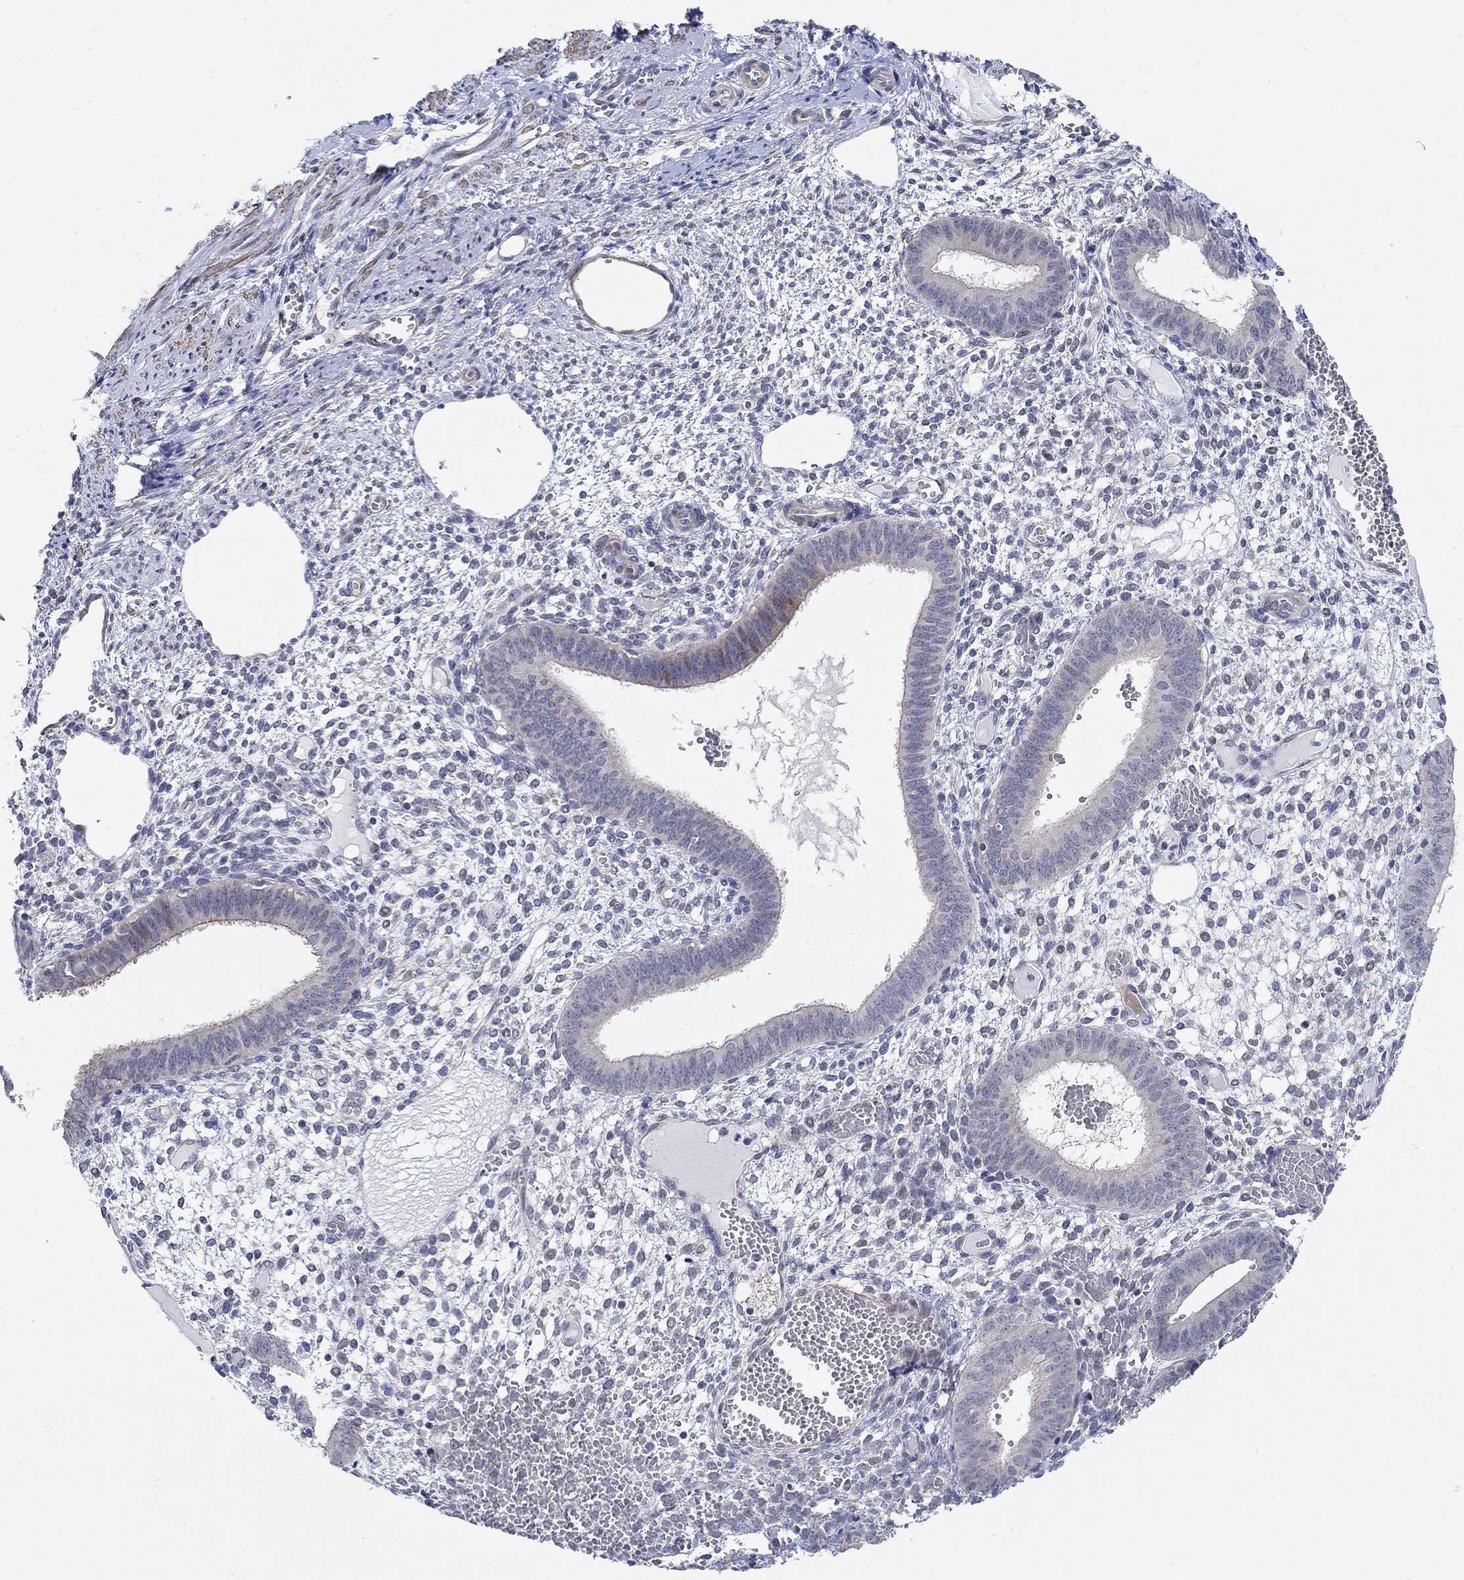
{"staining": {"intensity": "negative", "quantity": "none", "location": "none"}, "tissue": "endometrium", "cell_type": "Cells in endometrial stroma", "image_type": "normal", "snomed": [{"axis": "morphology", "description": "Normal tissue, NOS"}, {"axis": "topography", "description": "Endometrium"}], "caption": "This is a photomicrograph of immunohistochemistry staining of unremarkable endometrium, which shows no positivity in cells in endometrial stroma. (DAB (3,3'-diaminobenzidine) IHC visualized using brightfield microscopy, high magnification).", "gene": "SCN7A", "patient": {"sex": "female", "age": 42}}